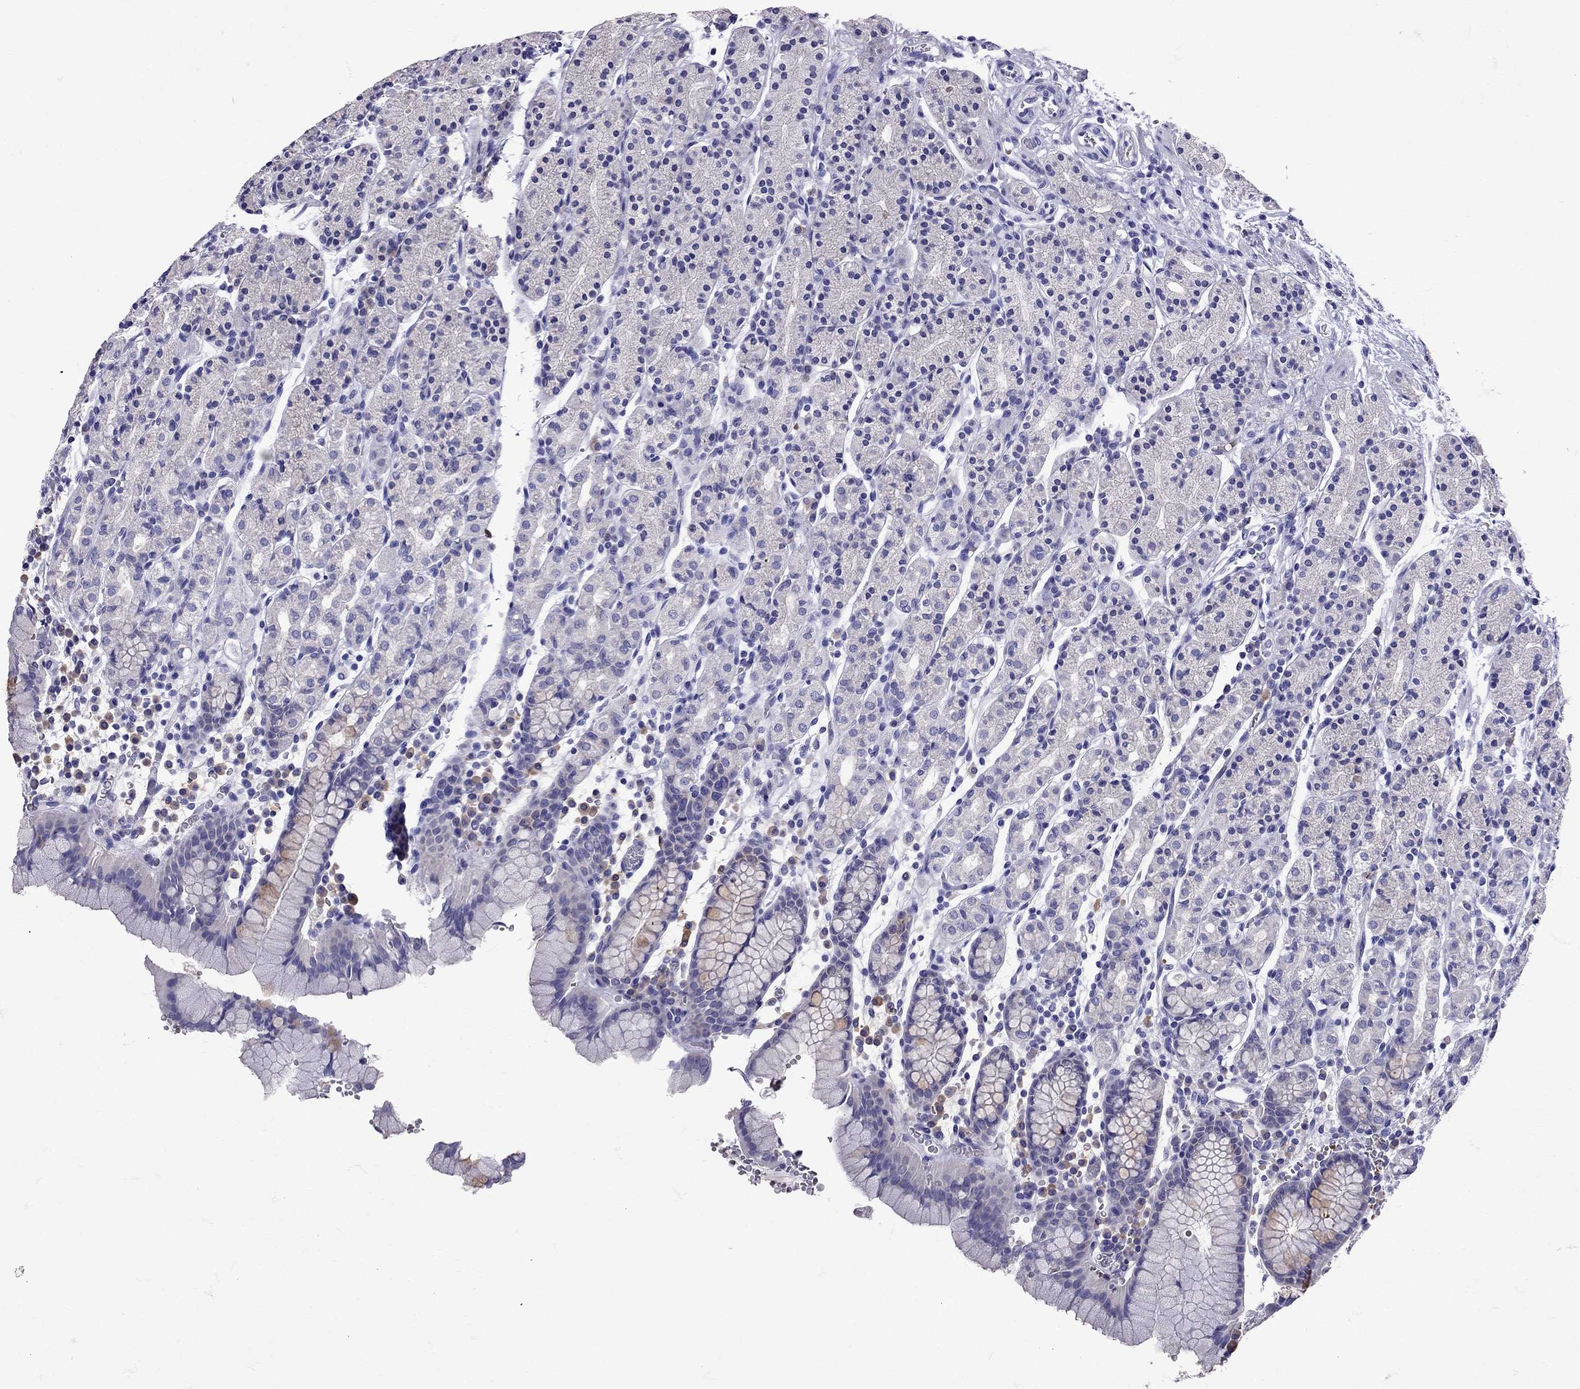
{"staining": {"intensity": "weak", "quantity": "<25%", "location": "cytoplasmic/membranous"}, "tissue": "stomach", "cell_type": "Glandular cells", "image_type": "normal", "snomed": [{"axis": "morphology", "description": "Normal tissue, NOS"}, {"axis": "topography", "description": "Stomach, upper"}, {"axis": "topography", "description": "Stomach"}], "caption": "Glandular cells are negative for protein expression in normal human stomach. The staining is performed using DAB (3,3'-diaminobenzidine) brown chromogen with nuclei counter-stained in using hematoxylin.", "gene": "TBR1", "patient": {"sex": "male", "age": 62}}